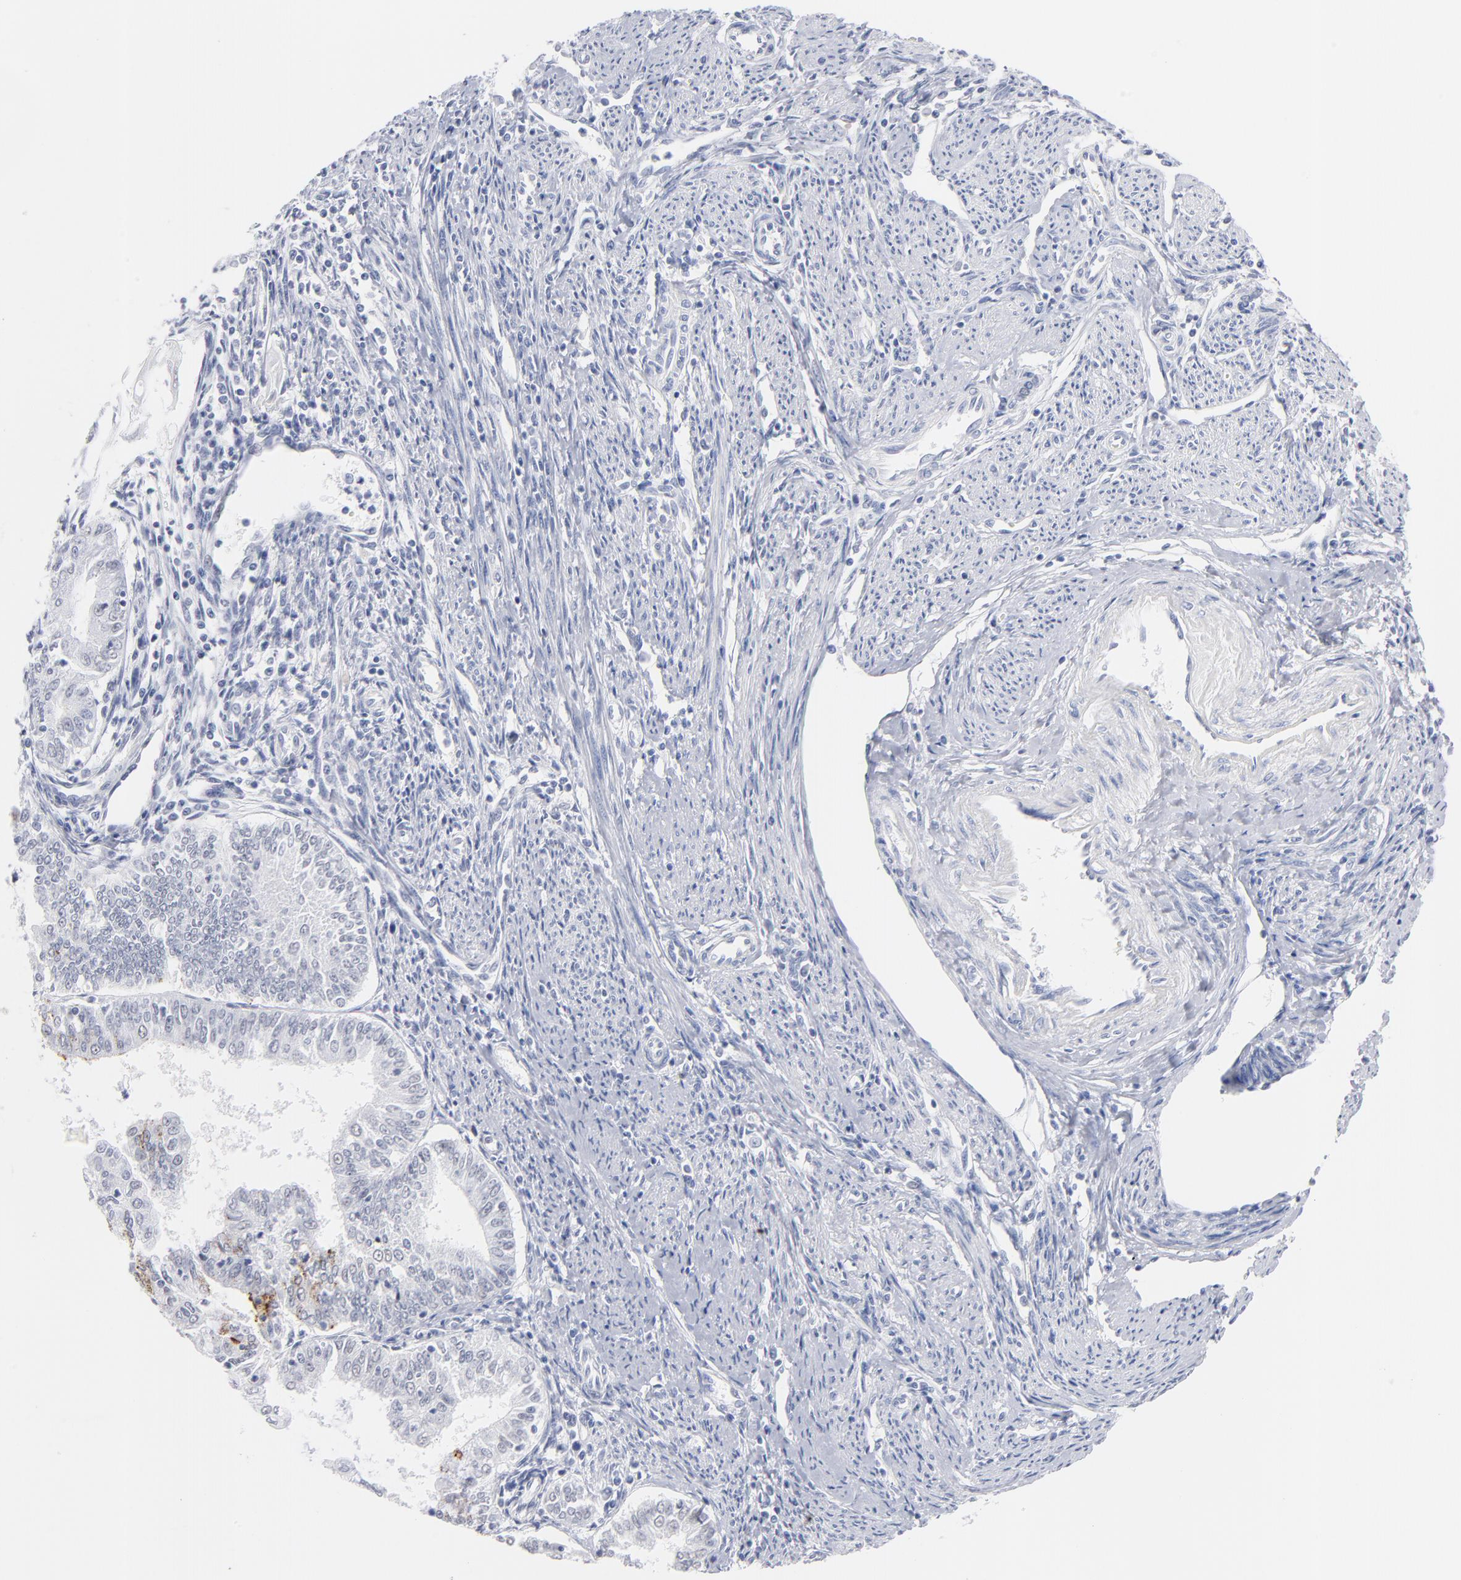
{"staining": {"intensity": "negative", "quantity": "none", "location": "none"}, "tissue": "endometrial cancer", "cell_type": "Tumor cells", "image_type": "cancer", "snomed": [{"axis": "morphology", "description": "Adenocarcinoma, NOS"}, {"axis": "topography", "description": "Endometrium"}], "caption": "This is an immunohistochemistry (IHC) photomicrograph of human endometrial cancer. There is no staining in tumor cells.", "gene": "KHNYN", "patient": {"sex": "female", "age": 75}}